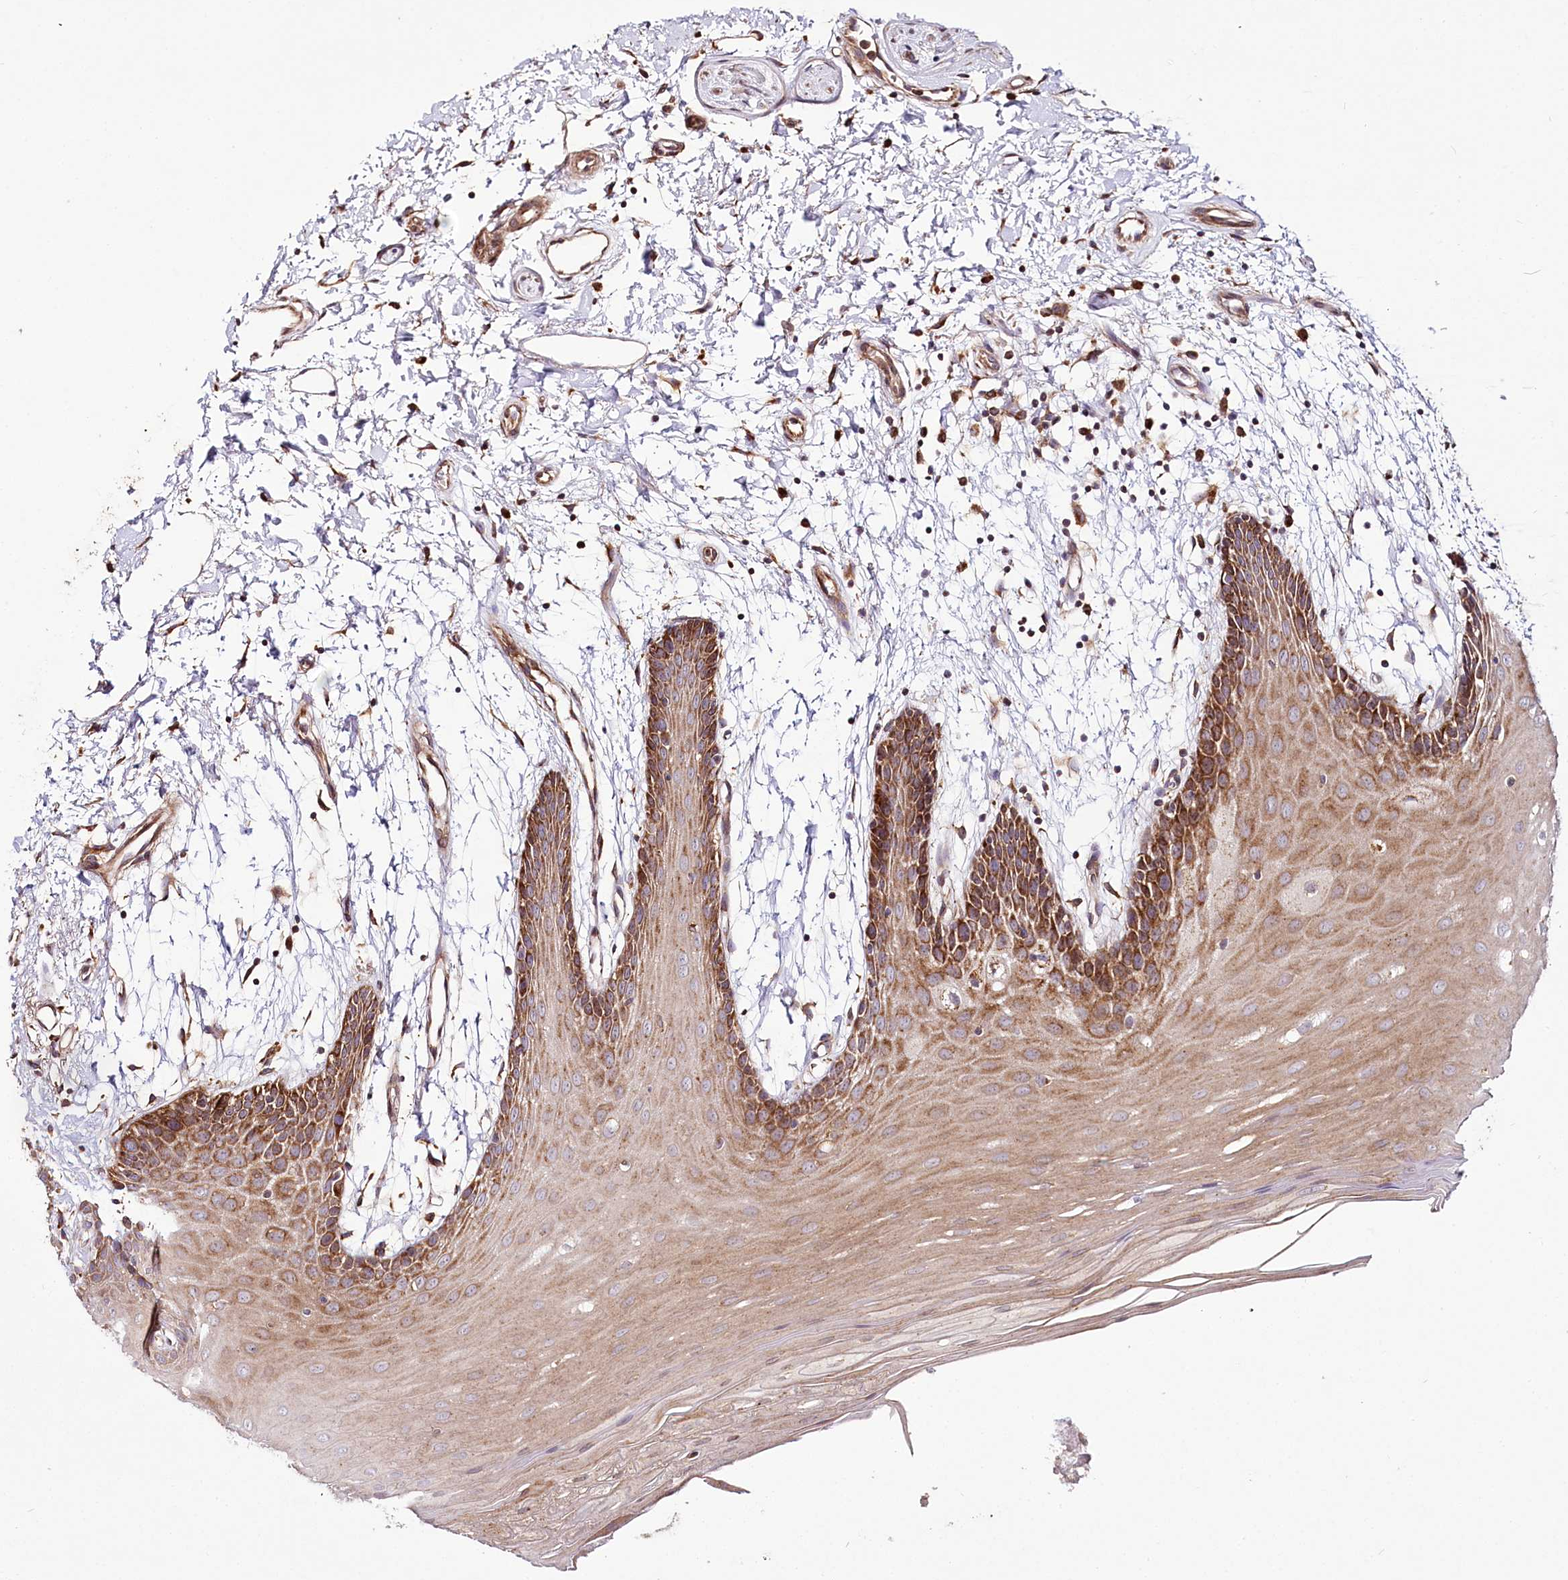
{"staining": {"intensity": "strong", "quantity": "25%-75%", "location": "cytoplasmic/membranous"}, "tissue": "oral mucosa", "cell_type": "Squamous epithelial cells", "image_type": "normal", "snomed": [{"axis": "morphology", "description": "Normal tissue, NOS"}, {"axis": "topography", "description": "Skeletal muscle"}, {"axis": "topography", "description": "Oral tissue"}, {"axis": "topography", "description": "Salivary gland"}, {"axis": "topography", "description": "Peripheral nerve tissue"}], "caption": "Immunohistochemical staining of normal human oral mucosa exhibits high levels of strong cytoplasmic/membranous expression in approximately 25%-75% of squamous epithelial cells. (Brightfield microscopy of DAB IHC at high magnification).", "gene": "RAB7A", "patient": {"sex": "male", "age": 54}}